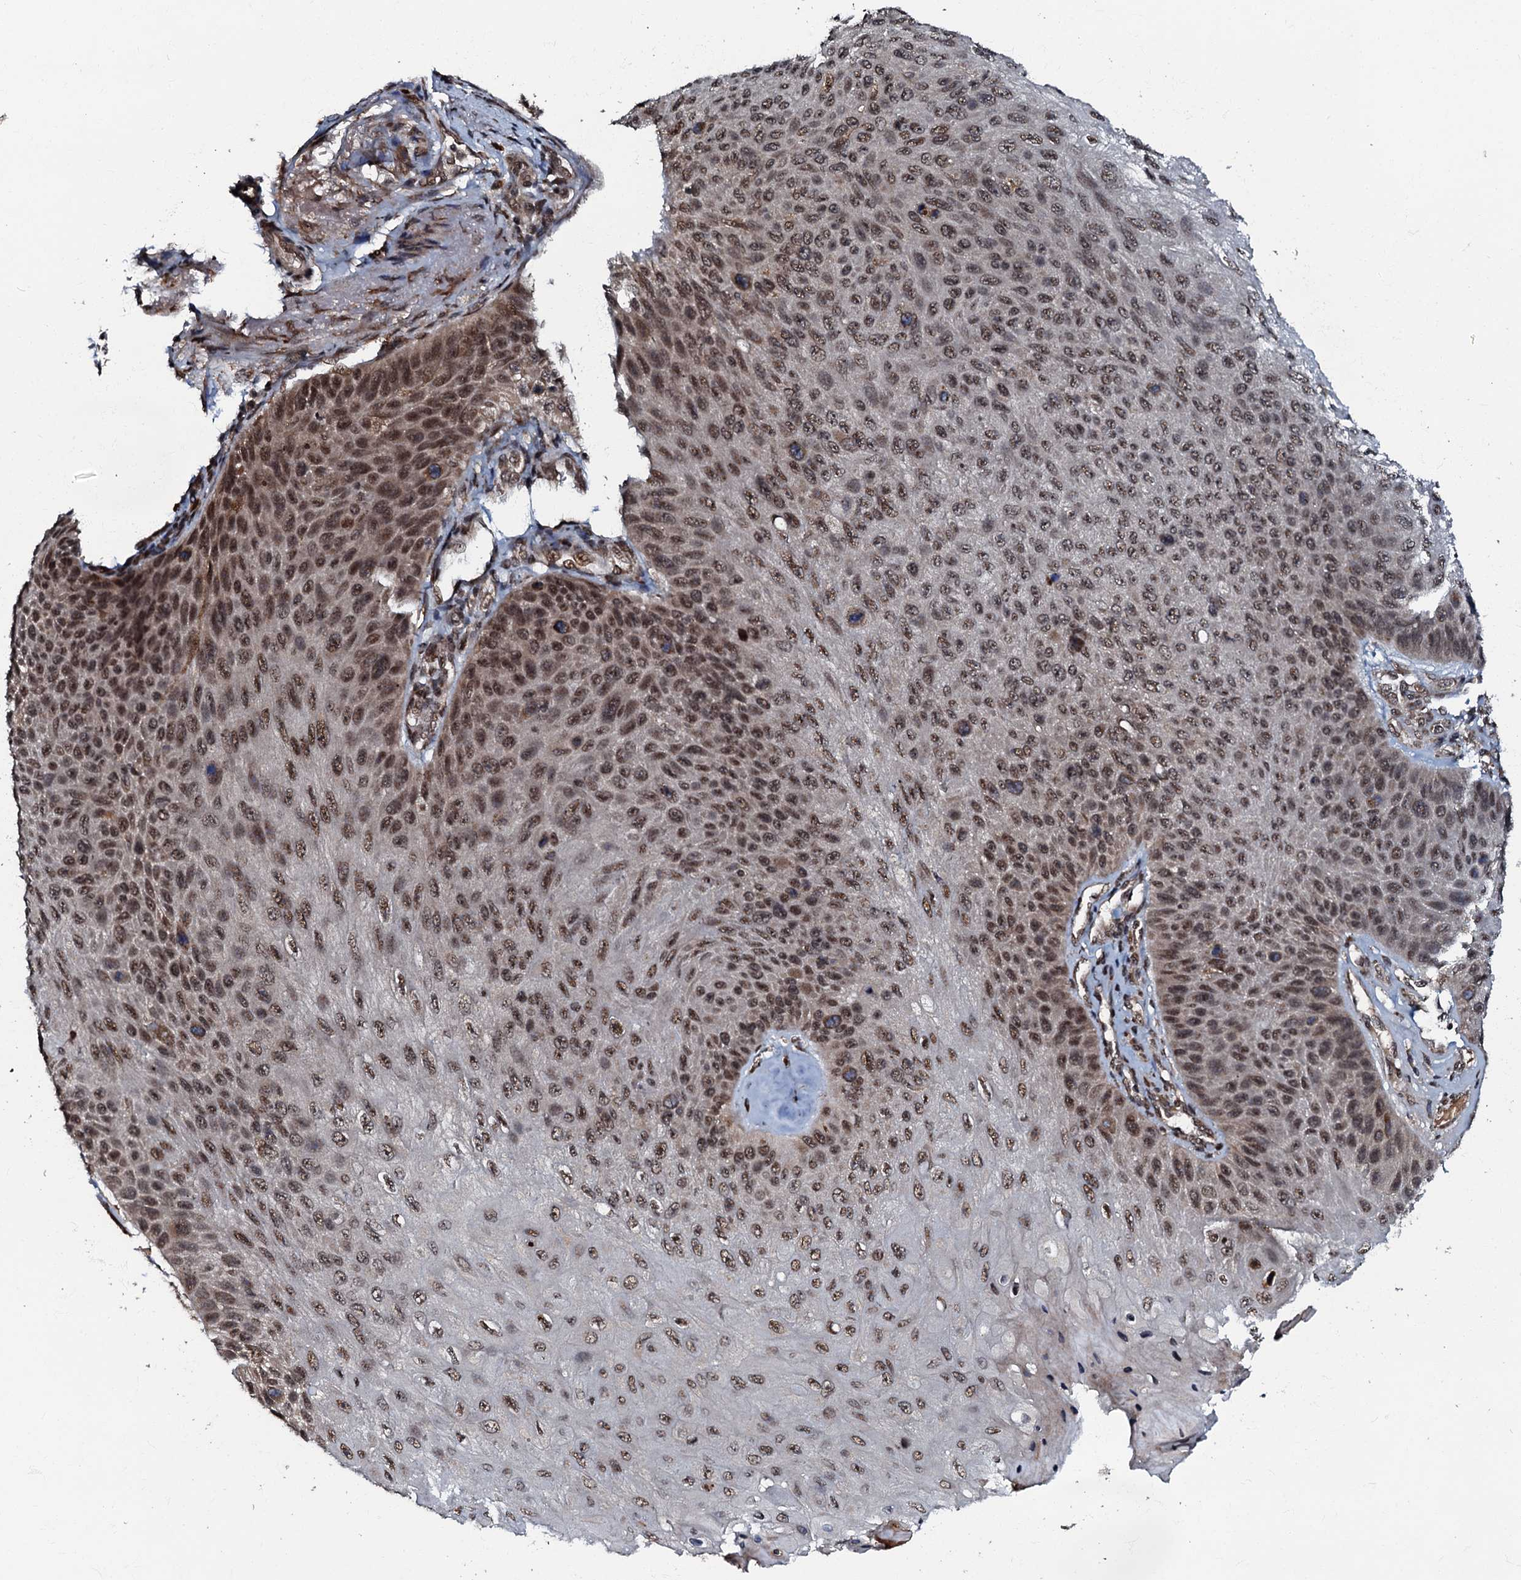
{"staining": {"intensity": "moderate", "quantity": ">75%", "location": "nuclear"}, "tissue": "skin cancer", "cell_type": "Tumor cells", "image_type": "cancer", "snomed": [{"axis": "morphology", "description": "Squamous cell carcinoma, NOS"}, {"axis": "topography", "description": "Skin"}], "caption": "Immunohistochemical staining of skin cancer (squamous cell carcinoma) exhibits moderate nuclear protein staining in approximately >75% of tumor cells. (Brightfield microscopy of DAB IHC at high magnification).", "gene": "C18orf32", "patient": {"sex": "female", "age": 88}}